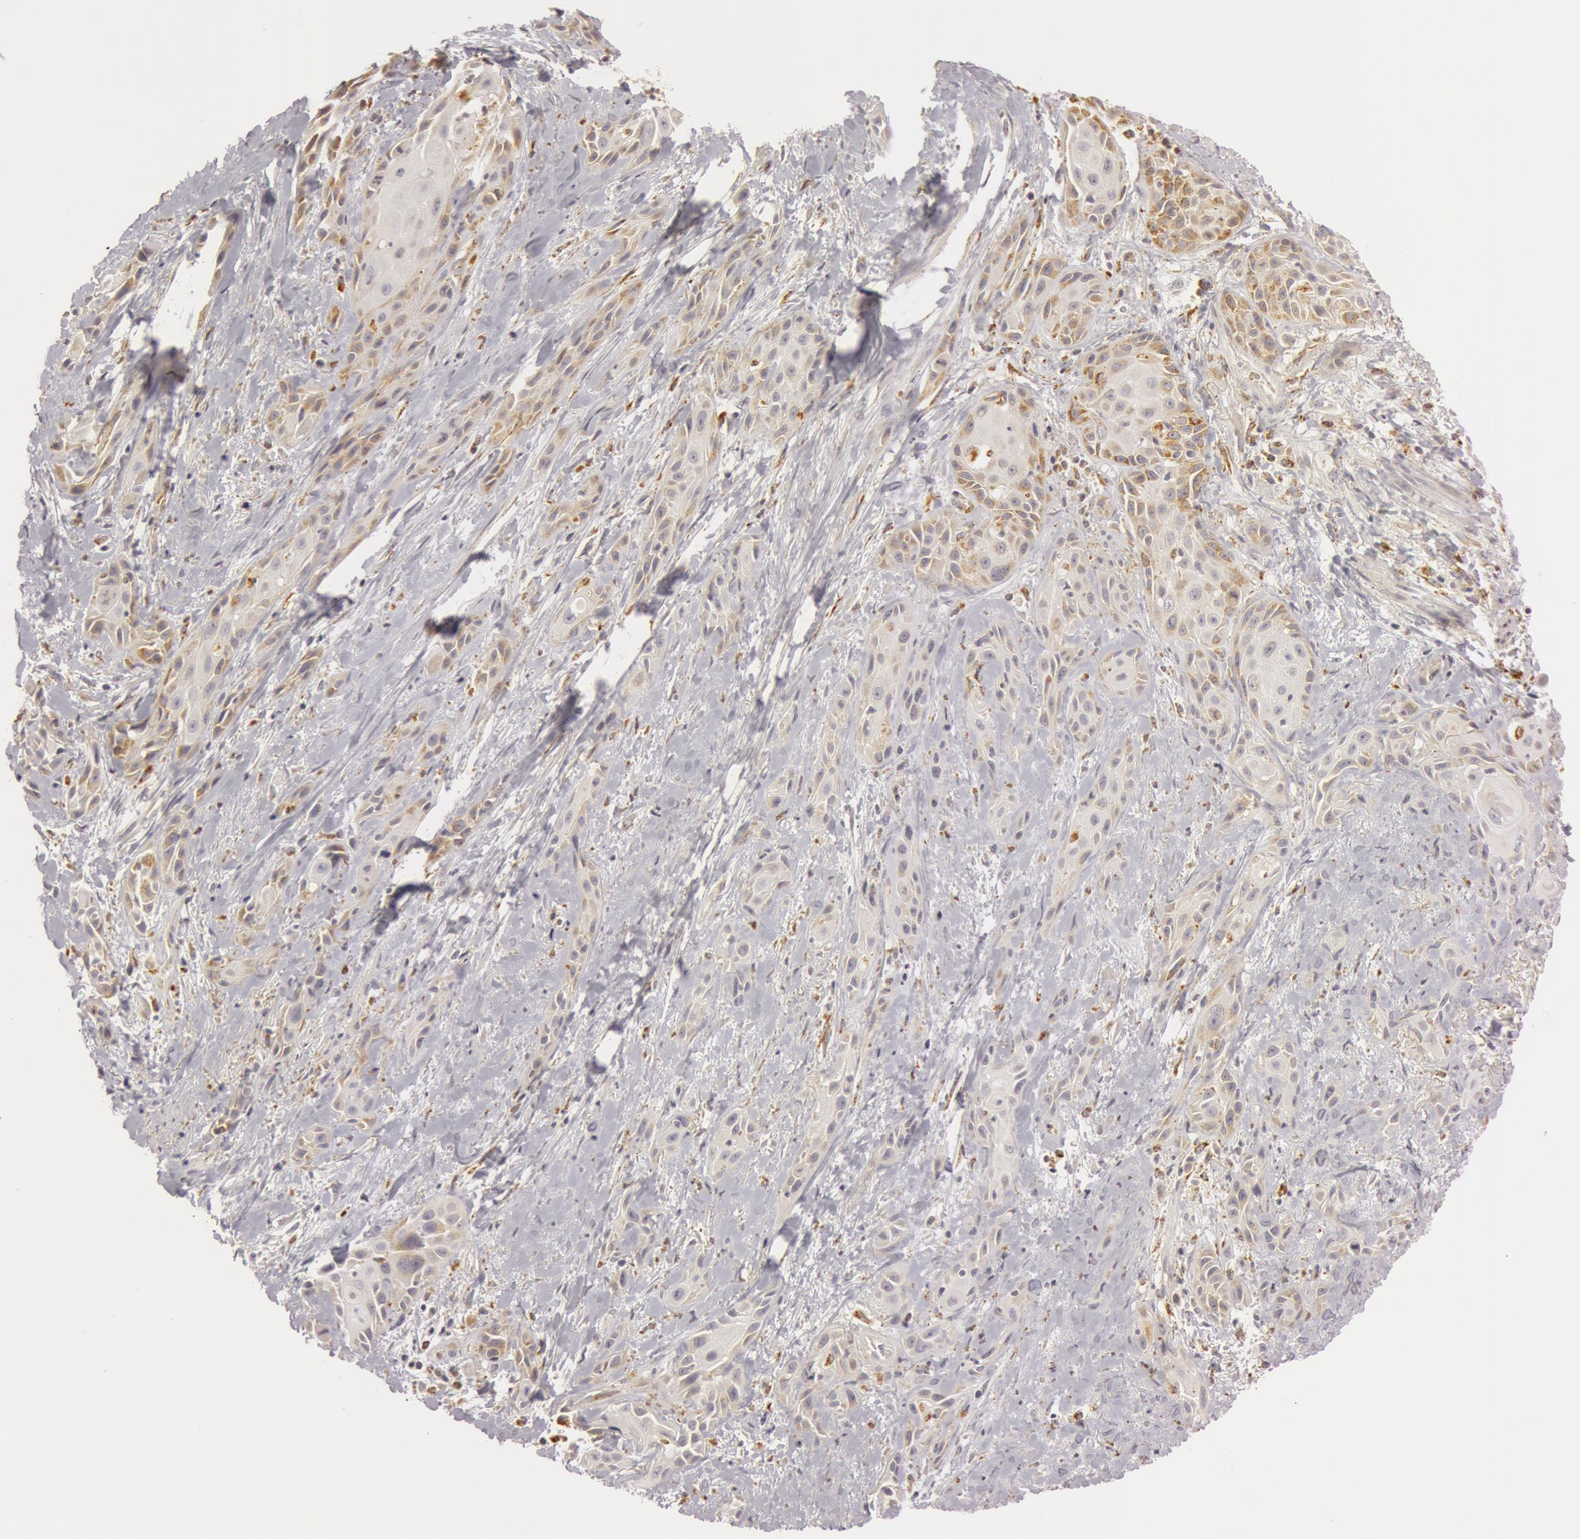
{"staining": {"intensity": "weak", "quantity": ">75%", "location": "cytoplasmic/membranous"}, "tissue": "skin cancer", "cell_type": "Tumor cells", "image_type": "cancer", "snomed": [{"axis": "morphology", "description": "Squamous cell carcinoma, NOS"}, {"axis": "topography", "description": "Skin"}, {"axis": "topography", "description": "Anal"}], "caption": "Squamous cell carcinoma (skin) stained with IHC displays weak cytoplasmic/membranous expression in about >75% of tumor cells.", "gene": "C7", "patient": {"sex": "male", "age": 64}}